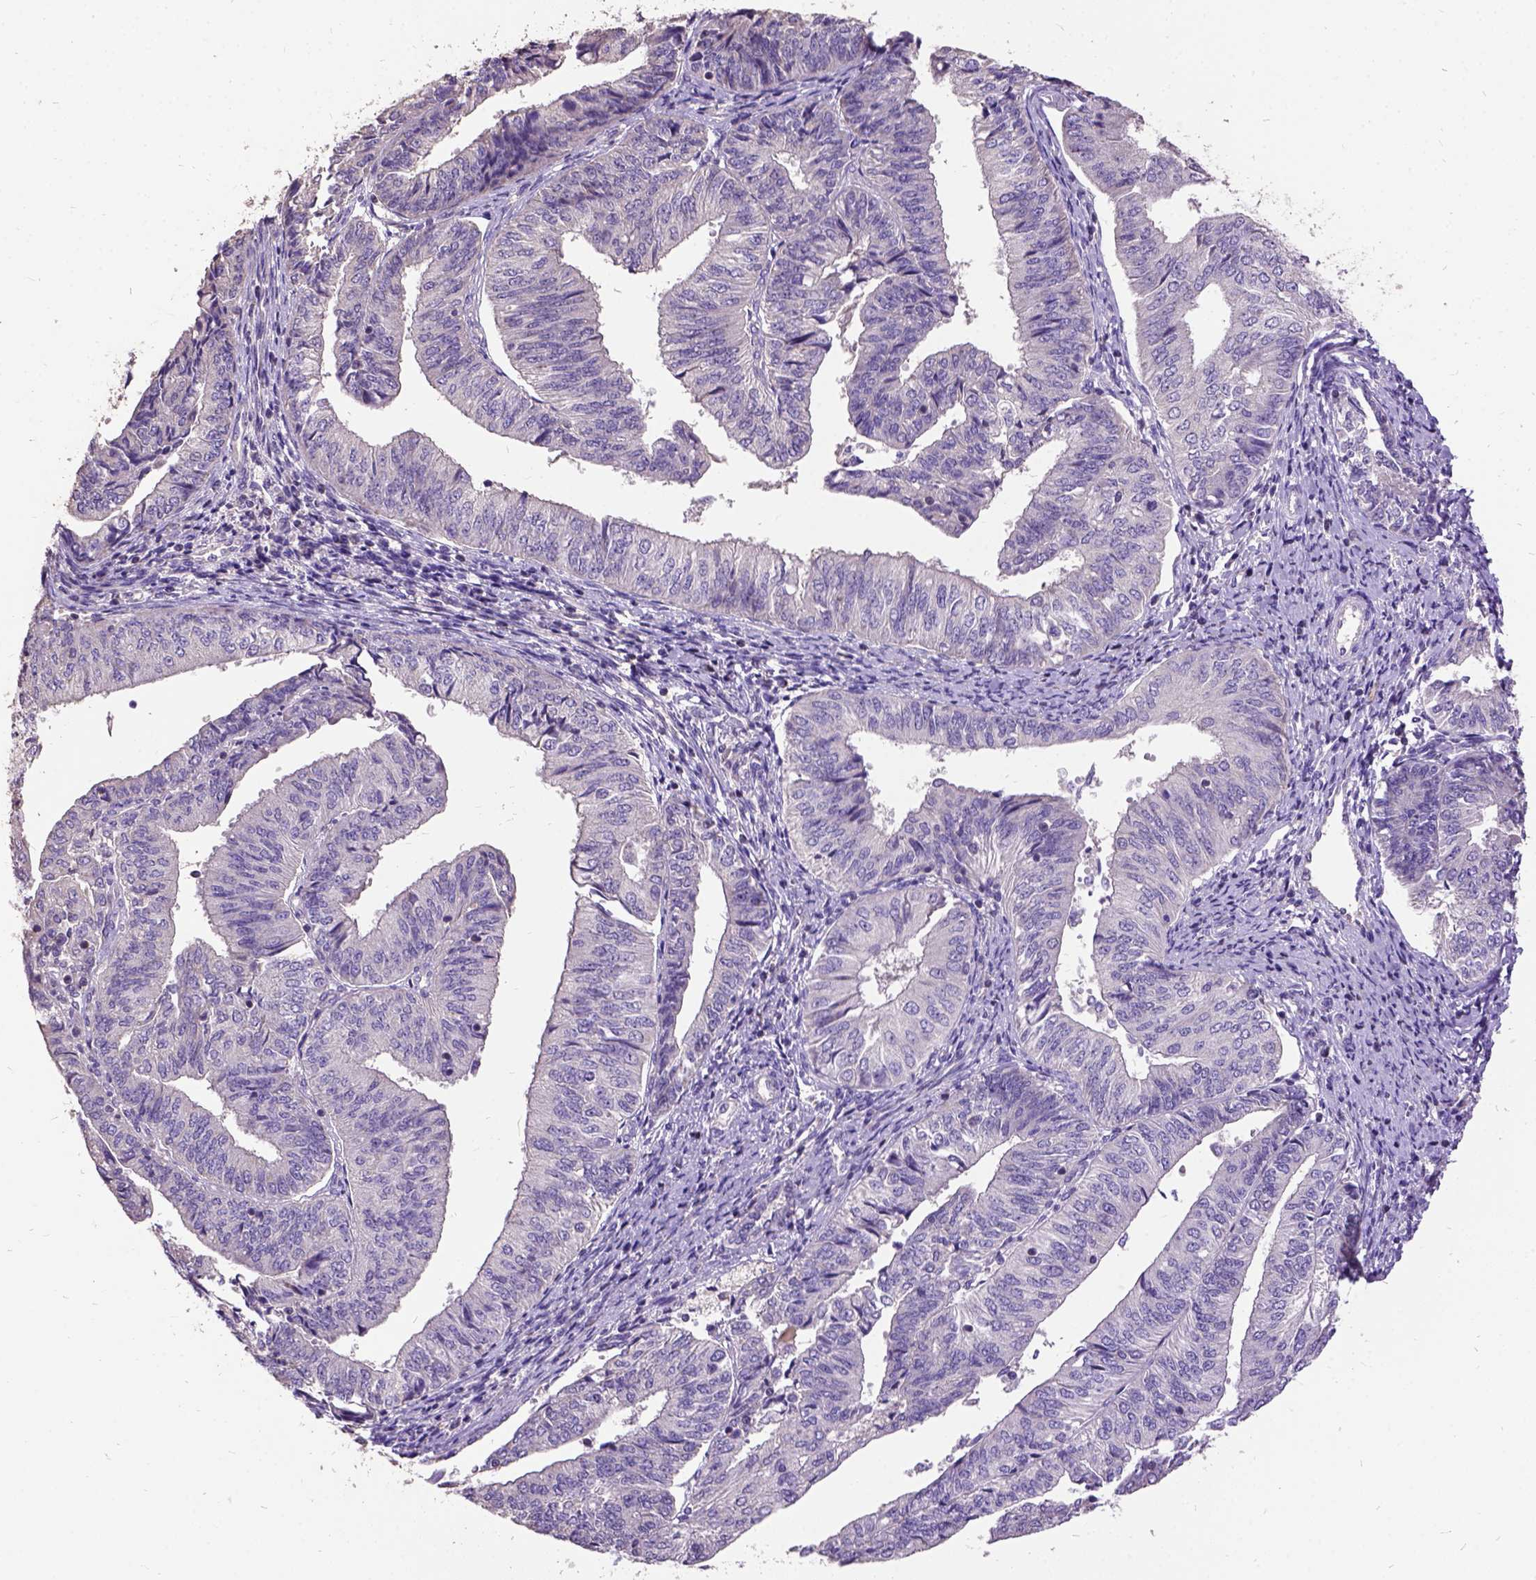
{"staining": {"intensity": "weak", "quantity": "25%-75%", "location": "cytoplasmic/membranous"}, "tissue": "endometrial cancer", "cell_type": "Tumor cells", "image_type": "cancer", "snomed": [{"axis": "morphology", "description": "Adenocarcinoma, NOS"}, {"axis": "topography", "description": "Endometrium"}], "caption": "Endometrial cancer was stained to show a protein in brown. There is low levels of weak cytoplasmic/membranous staining in about 25%-75% of tumor cells.", "gene": "DQX1", "patient": {"sex": "female", "age": 58}}